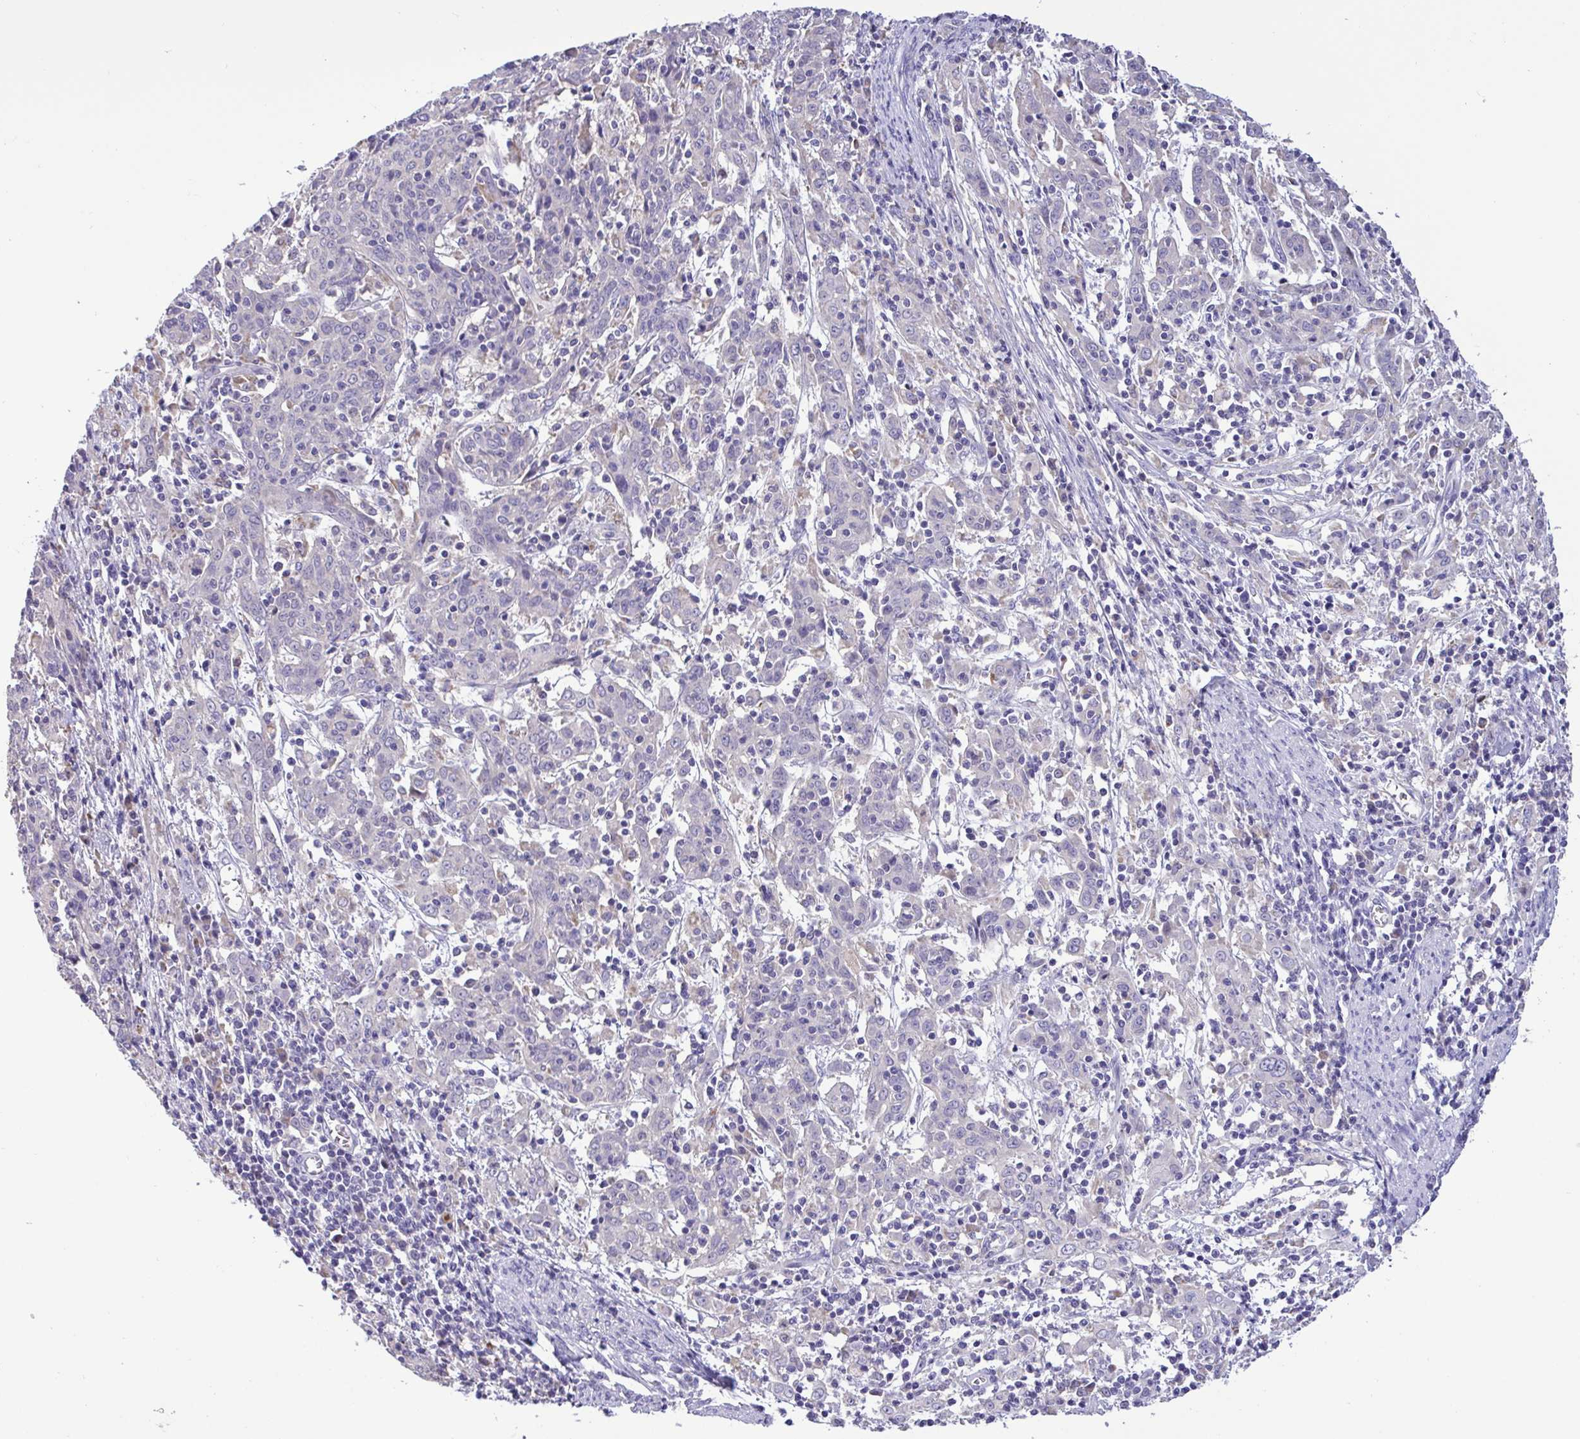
{"staining": {"intensity": "negative", "quantity": "none", "location": "none"}, "tissue": "cervical cancer", "cell_type": "Tumor cells", "image_type": "cancer", "snomed": [{"axis": "morphology", "description": "Squamous cell carcinoma, NOS"}, {"axis": "topography", "description": "Cervix"}], "caption": "Immunohistochemistry (IHC) micrograph of neoplastic tissue: cervical squamous cell carcinoma stained with DAB displays no significant protein staining in tumor cells.", "gene": "ST8SIA2", "patient": {"sex": "female", "age": 67}}